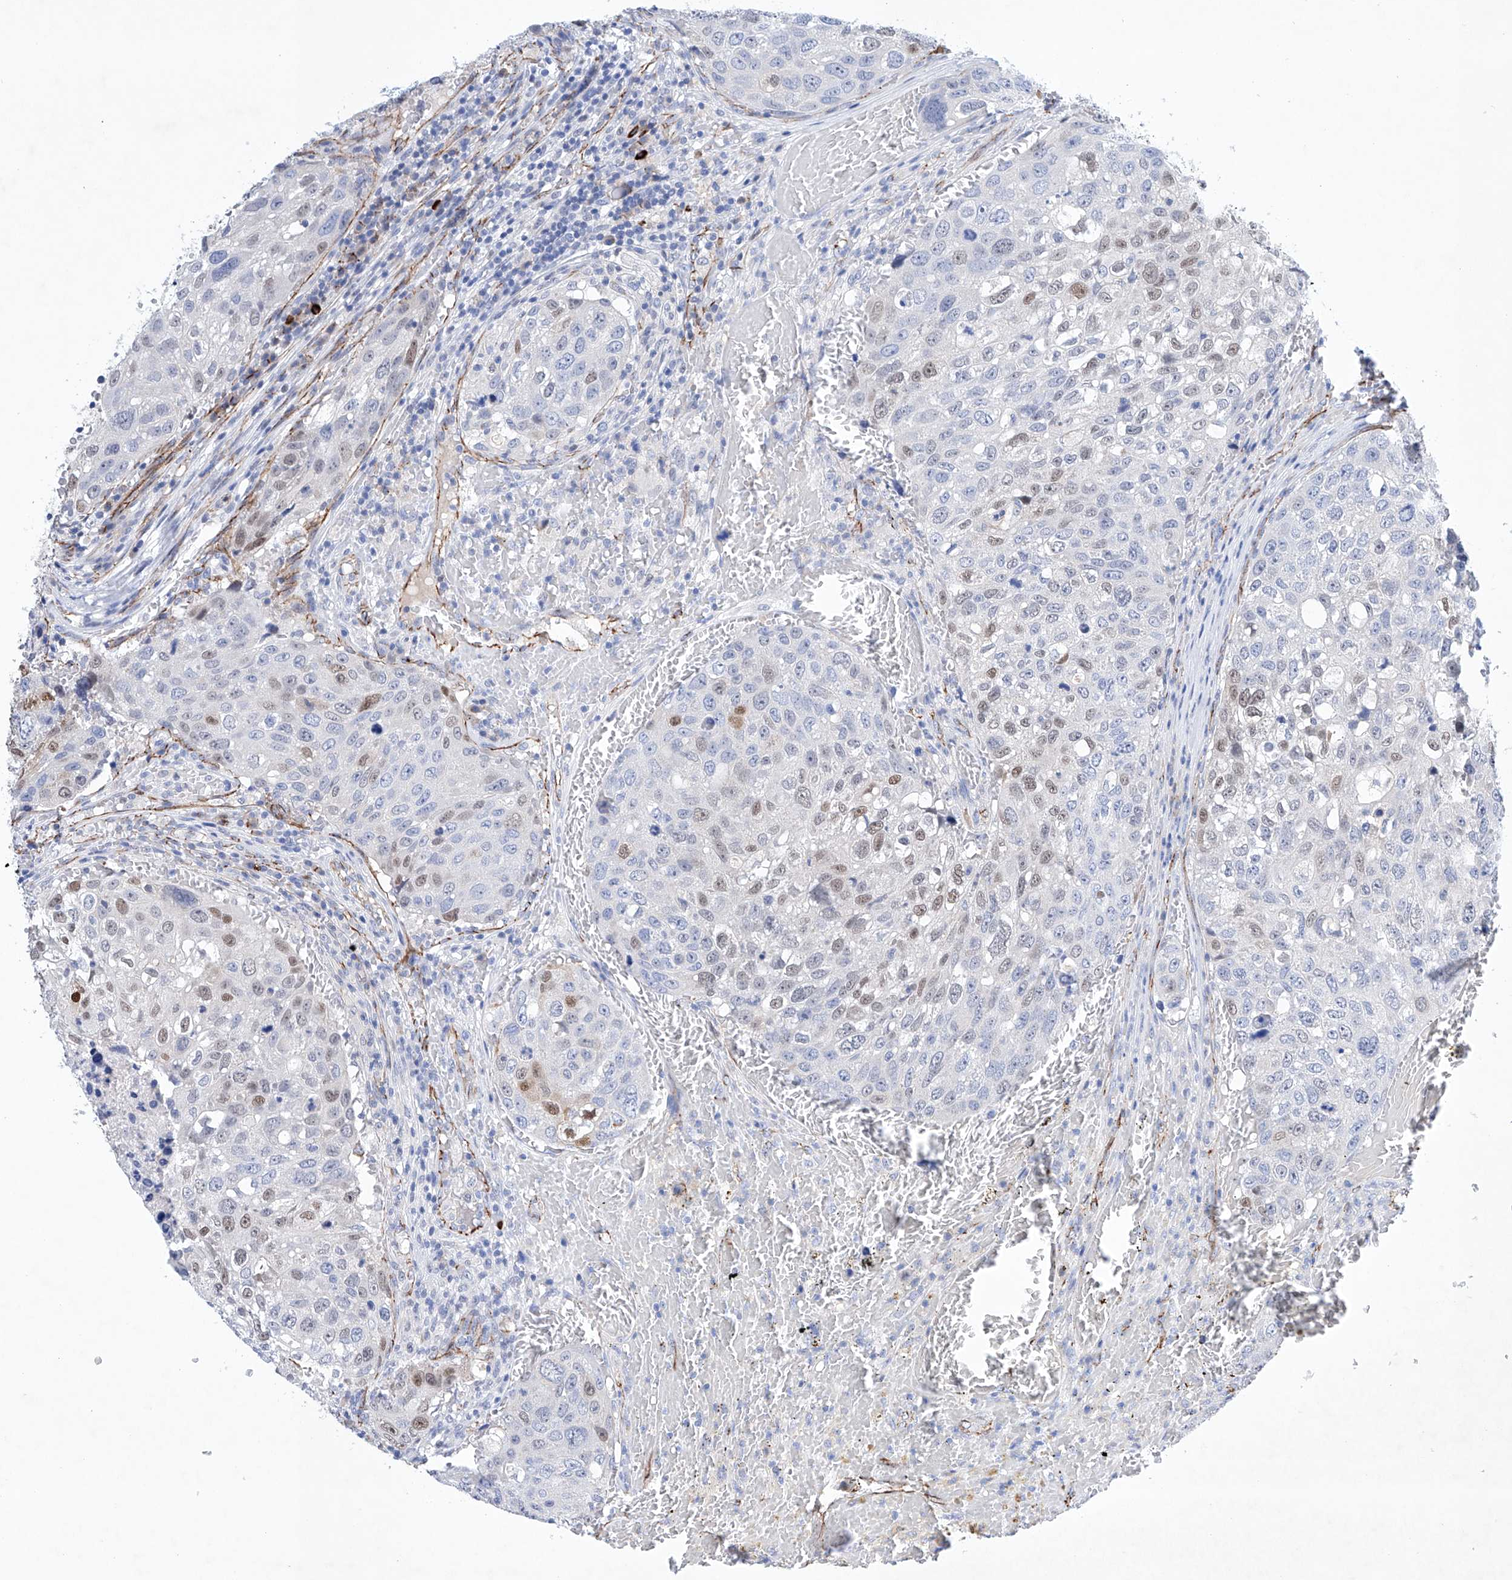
{"staining": {"intensity": "moderate", "quantity": "<25%", "location": "nuclear"}, "tissue": "urothelial cancer", "cell_type": "Tumor cells", "image_type": "cancer", "snomed": [{"axis": "morphology", "description": "Urothelial carcinoma, High grade"}, {"axis": "topography", "description": "Lymph node"}, {"axis": "topography", "description": "Urinary bladder"}], "caption": "Urothelial cancer stained with IHC reveals moderate nuclear staining in about <25% of tumor cells. The protein is shown in brown color, while the nuclei are stained blue.", "gene": "ETV7", "patient": {"sex": "male", "age": 51}}